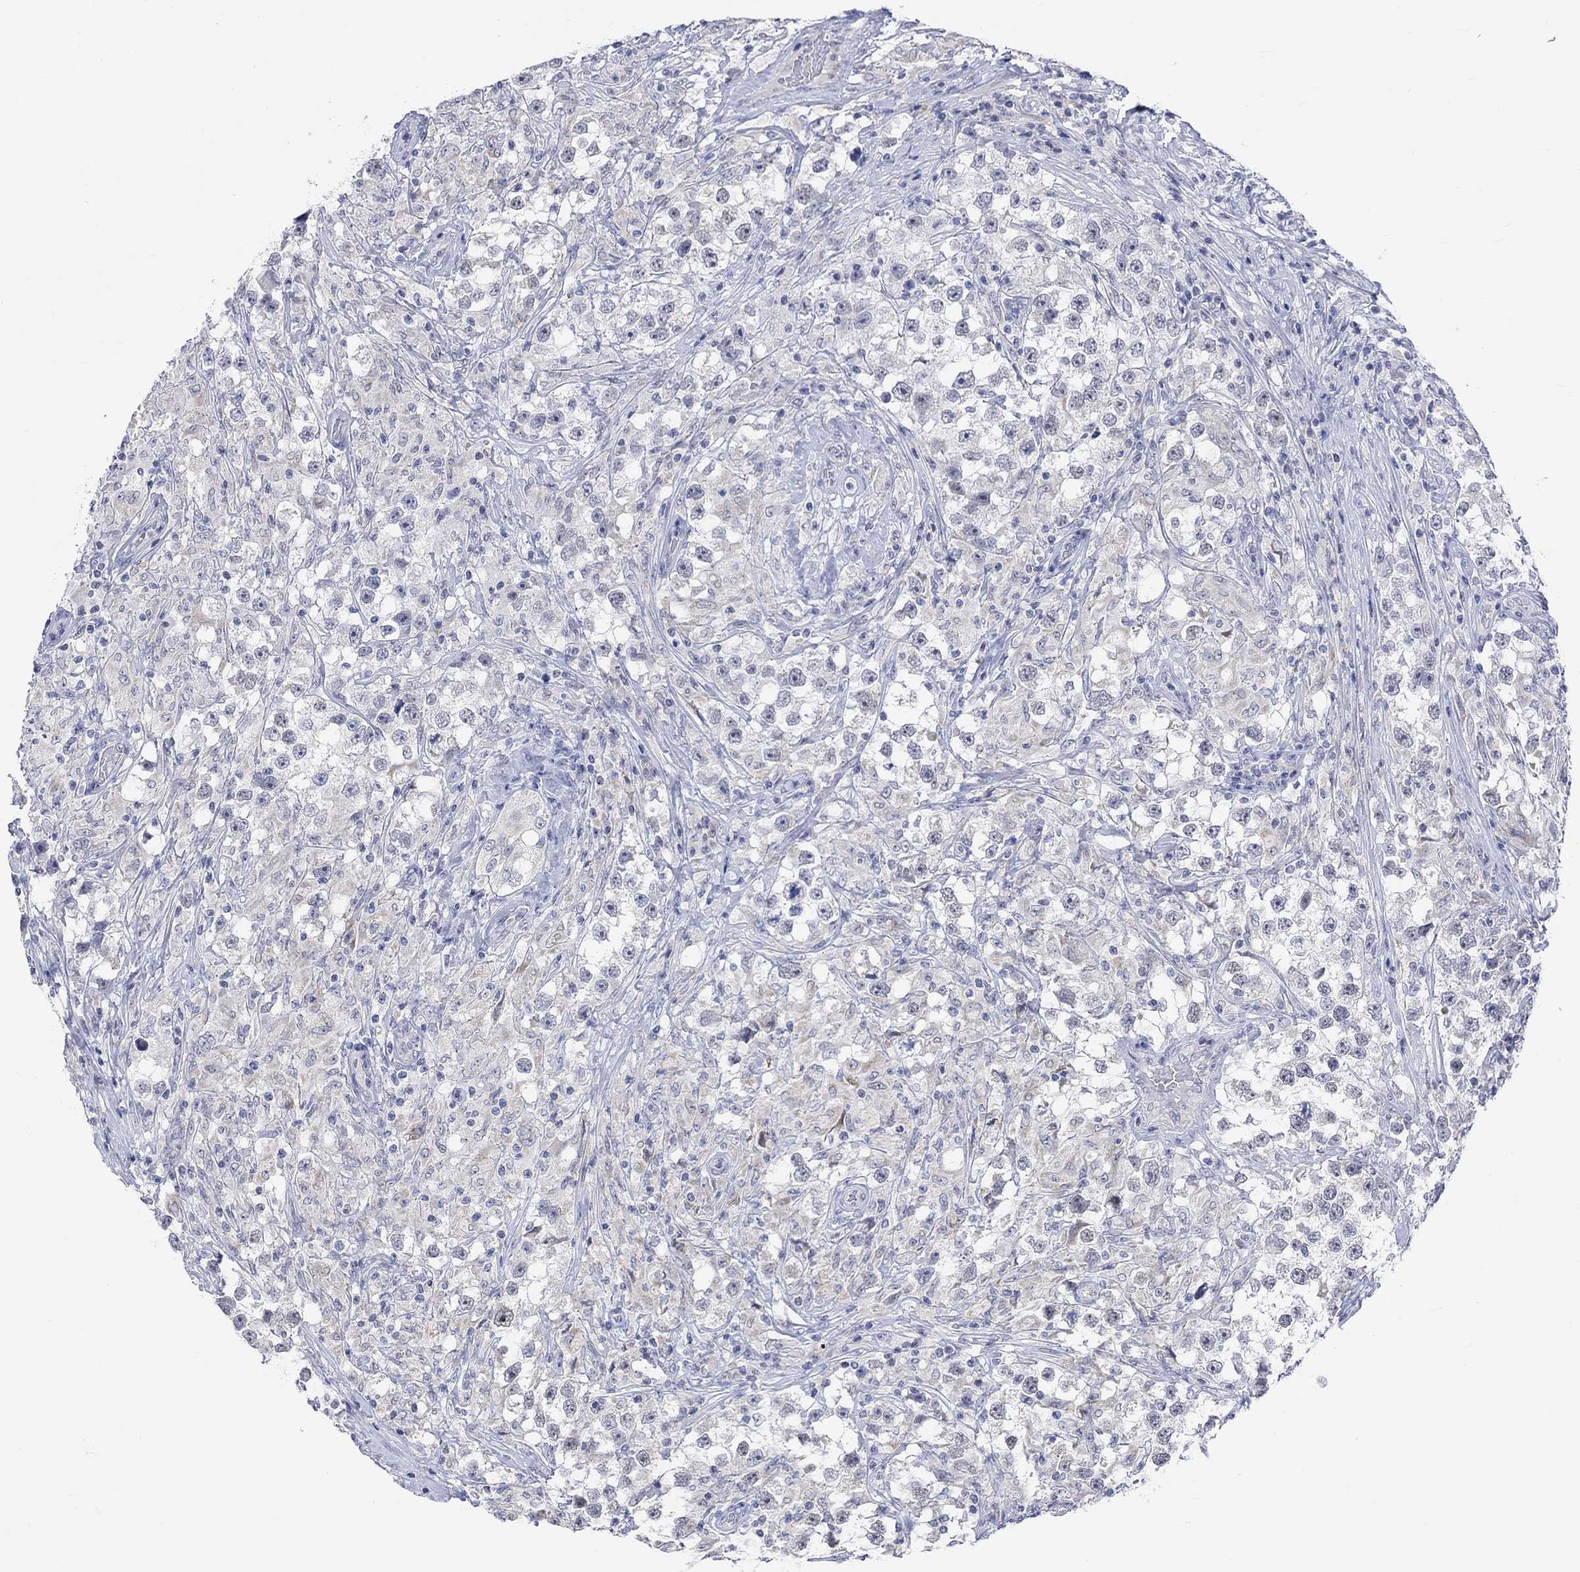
{"staining": {"intensity": "negative", "quantity": "none", "location": "none"}, "tissue": "testis cancer", "cell_type": "Tumor cells", "image_type": "cancer", "snomed": [{"axis": "morphology", "description": "Seminoma, NOS"}, {"axis": "topography", "description": "Testis"}], "caption": "A high-resolution image shows immunohistochemistry staining of seminoma (testis), which reveals no significant staining in tumor cells. (DAB immunohistochemistry (IHC) visualized using brightfield microscopy, high magnification).", "gene": "DCX", "patient": {"sex": "male", "age": 46}}